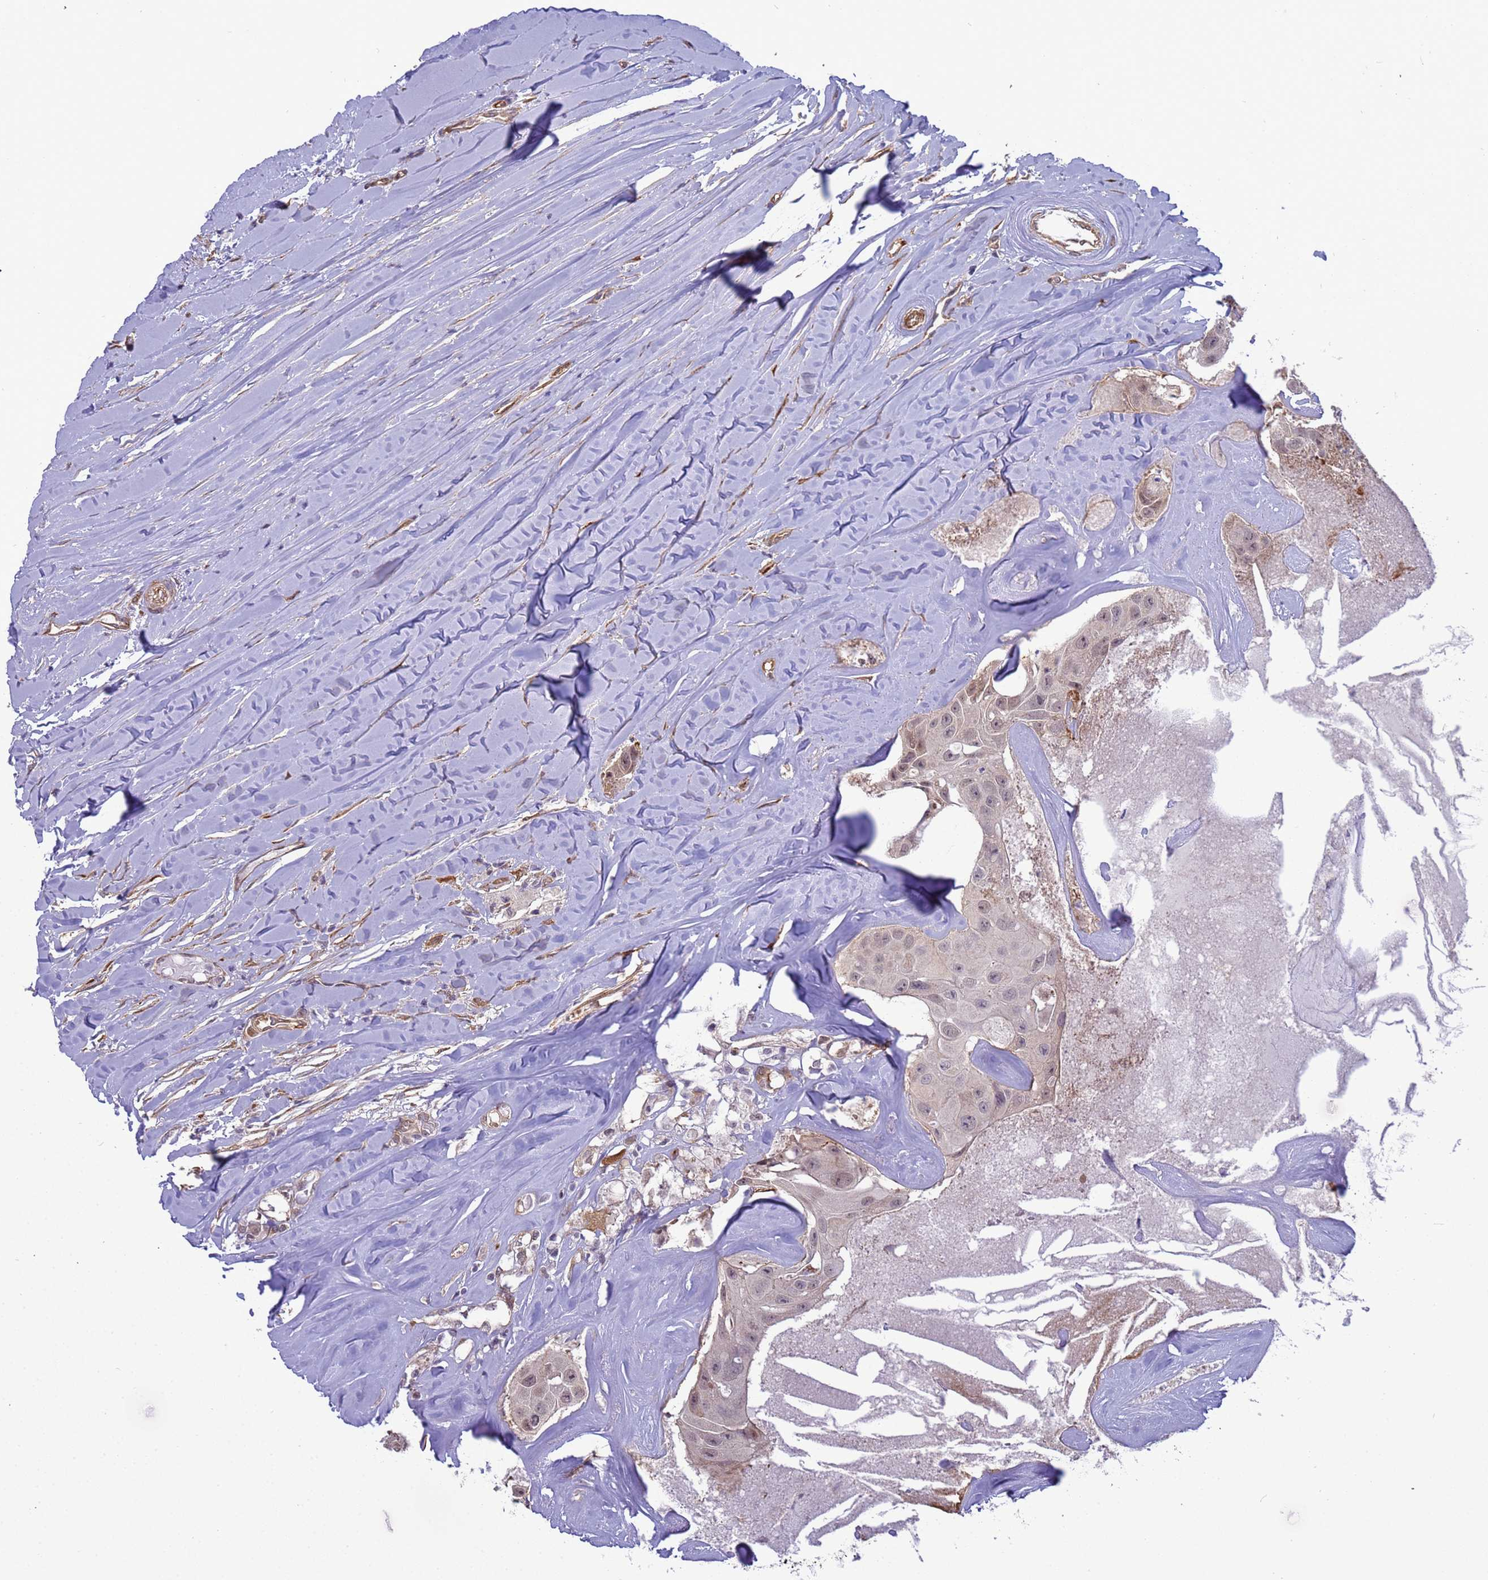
{"staining": {"intensity": "weak", "quantity": "<25%", "location": "nuclear"}, "tissue": "head and neck cancer", "cell_type": "Tumor cells", "image_type": "cancer", "snomed": [{"axis": "morphology", "description": "Adenocarcinoma, NOS"}, {"axis": "morphology", "description": "Adenocarcinoma, metastatic, NOS"}, {"axis": "topography", "description": "Head-Neck"}], "caption": "A high-resolution image shows immunohistochemistry staining of head and neck adenocarcinoma, which displays no significant positivity in tumor cells. The staining is performed using DAB (3,3'-diaminobenzidine) brown chromogen with nuclei counter-stained in using hematoxylin.", "gene": "ITGB4", "patient": {"sex": "male", "age": 75}}